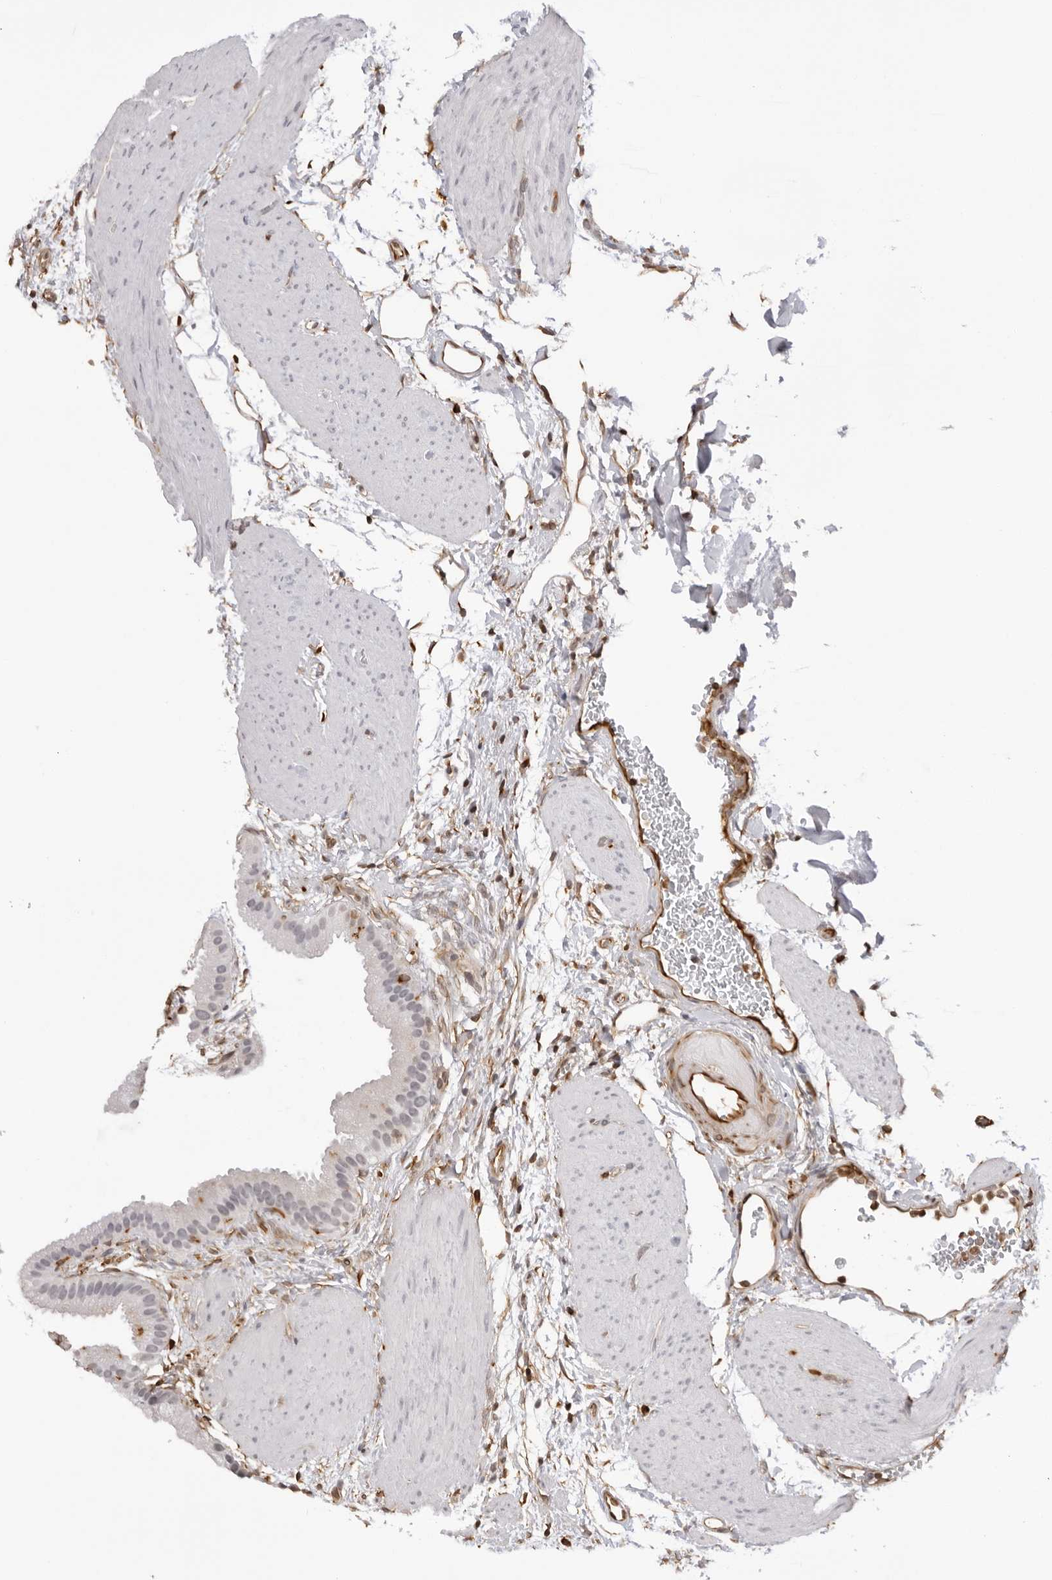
{"staining": {"intensity": "negative", "quantity": "none", "location": "none"}, "tissue": "gallbladder", "cell_type": "Glandular cells", "image_type": "normal", "snomed": [{"axis": "morphology", "description": "Normal tissue, NOS"}, {"axis": "topography", "description": "Gallbladder"}], "caption": "Glandular cells are negative for brown protein staining in benign gallbladder. (DAB immunohistochemistry (IHC) visualized using brightfield microscopy, high magnification).", "gene": "DYNLT5", "patient": {"sex": "female", "age": 64}}